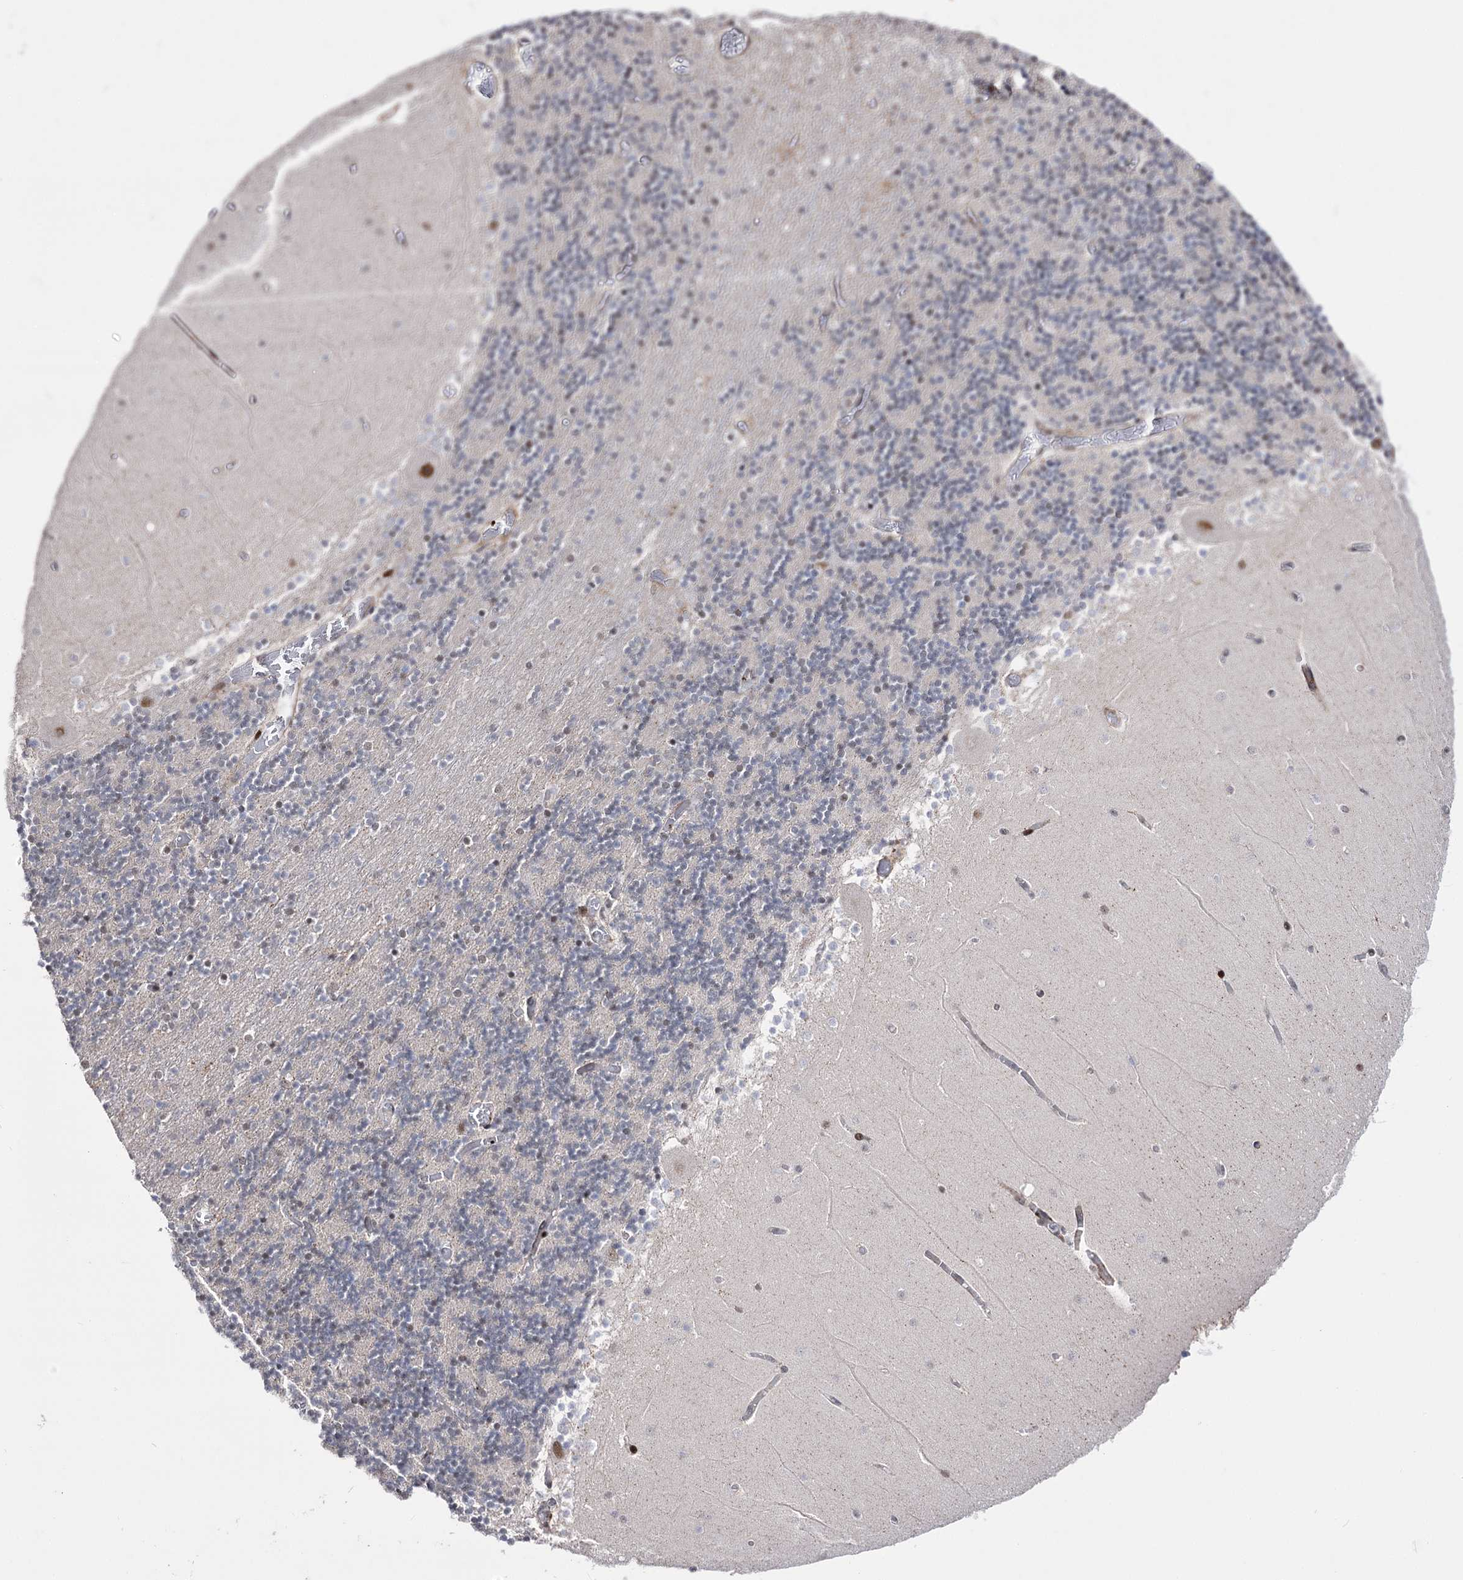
{"staining": {"intensity": "weak", "quantity": "<25%", "location": "nuclear"}, "tissue": "cerebellum", "cell_type": "Cells in granular layer", "image_type": "normal", "snomed": [{"axis": "morphology", "description": "Normal tissue, NOS"}, {"axis": "topography", "description": "Cerebellum"}], "caption": "An immunohistochemistry image of benign cerebellum is shown. There is no staining in cells in granular layer of cerebellum. (DAB immunohistochemistry visualized using brightfield microscopy, high magnification).", "gene": "STOX1", "patient": {"sex": "female", "age": 28}}